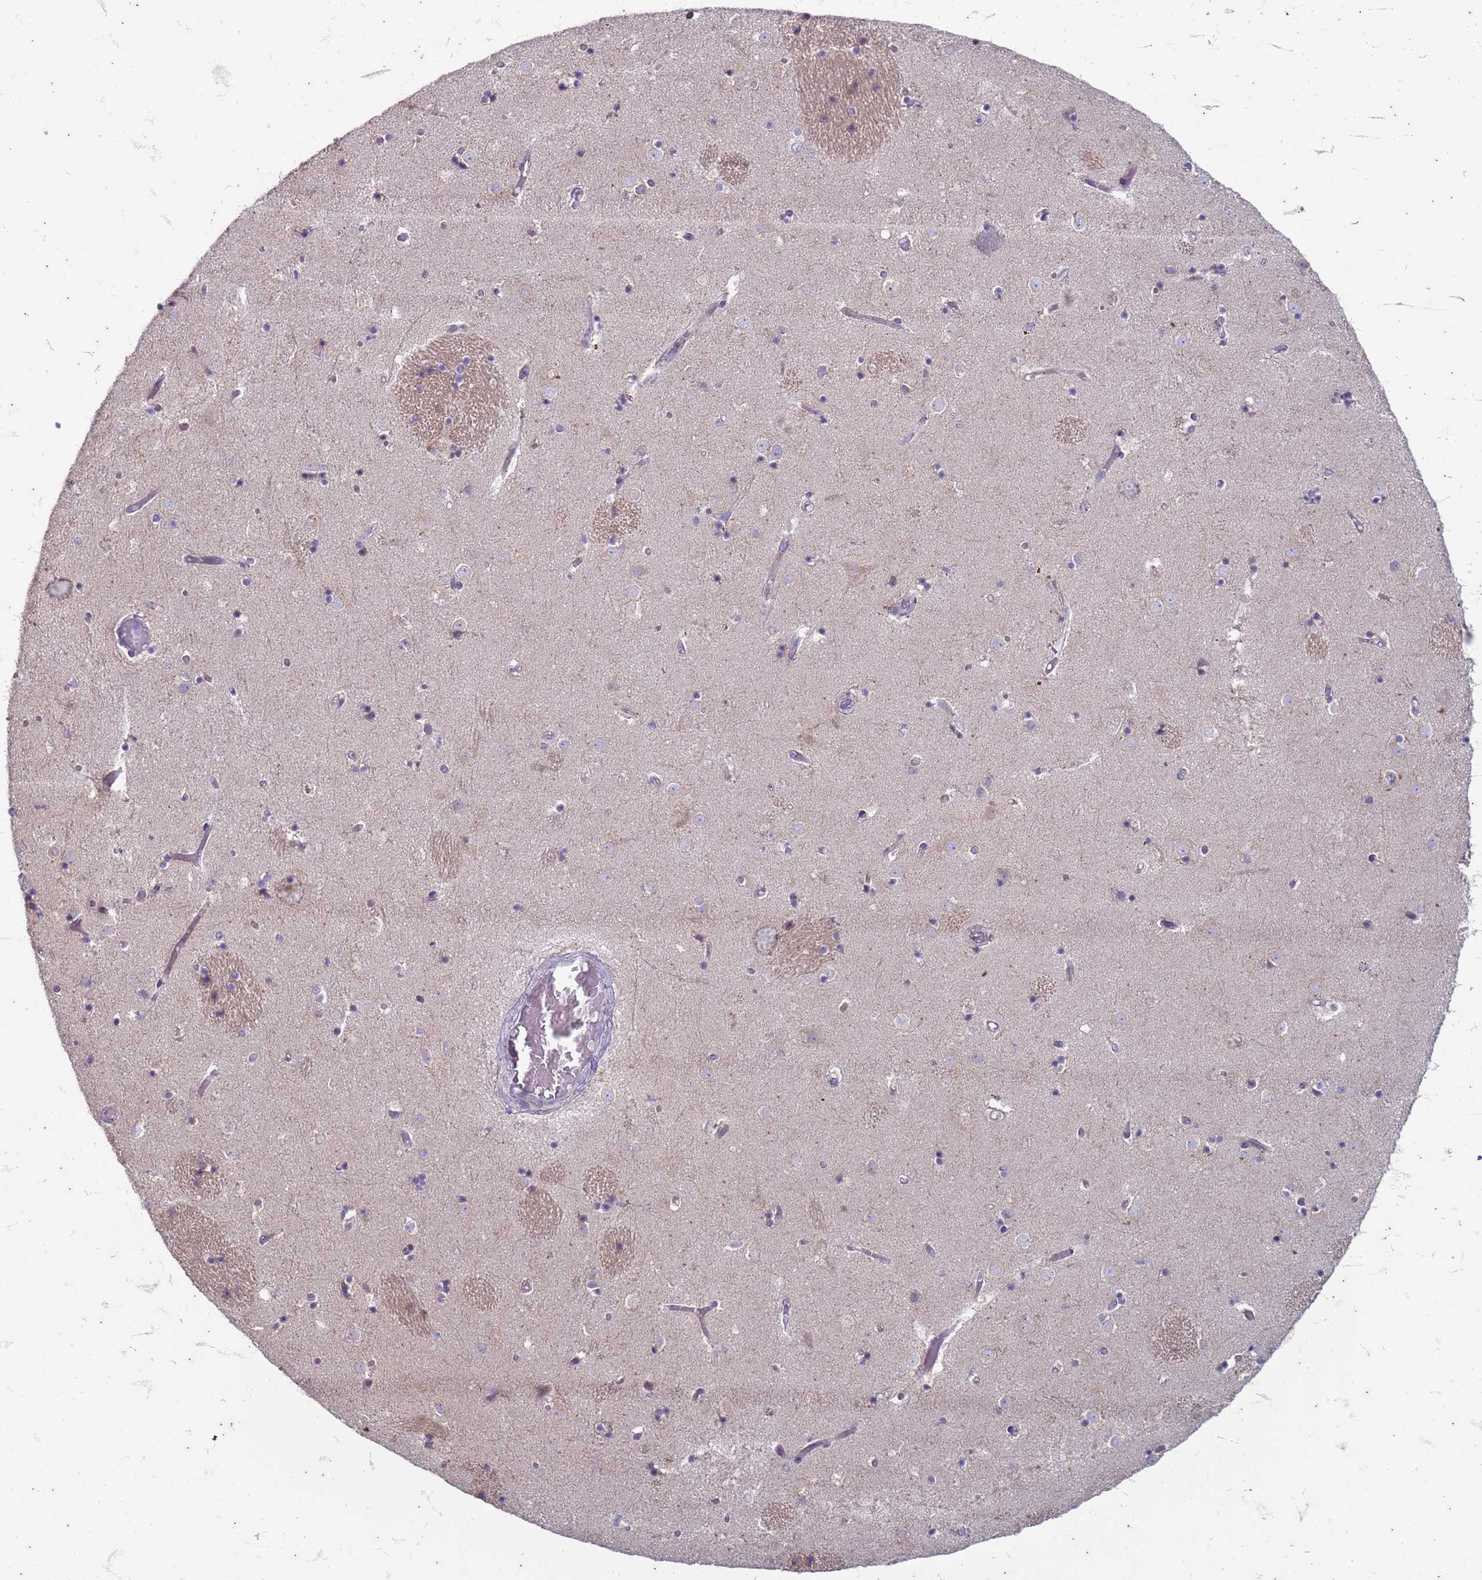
{"staining": {"intensity": "weak", "quantity": "25%-75%", "location": "cytoplasmic/membranous"}, "tissue": "caudate", "cell_type": "Glial cells", "image_type": "normal", "snomed": [{"axis": "morphology", "description": "Normal tissue, NOS"}, {"axis": "topography", "description": "Lateral ventricle wall"}], "caption": "Weak cytoplasmic/membranous staining for a protein is seen in approximately 25%-75% of glial cells of benign caudate using immunohistochemistry.", "gene": "SUCO", "patient": {"sex": "female", "age": 52}}